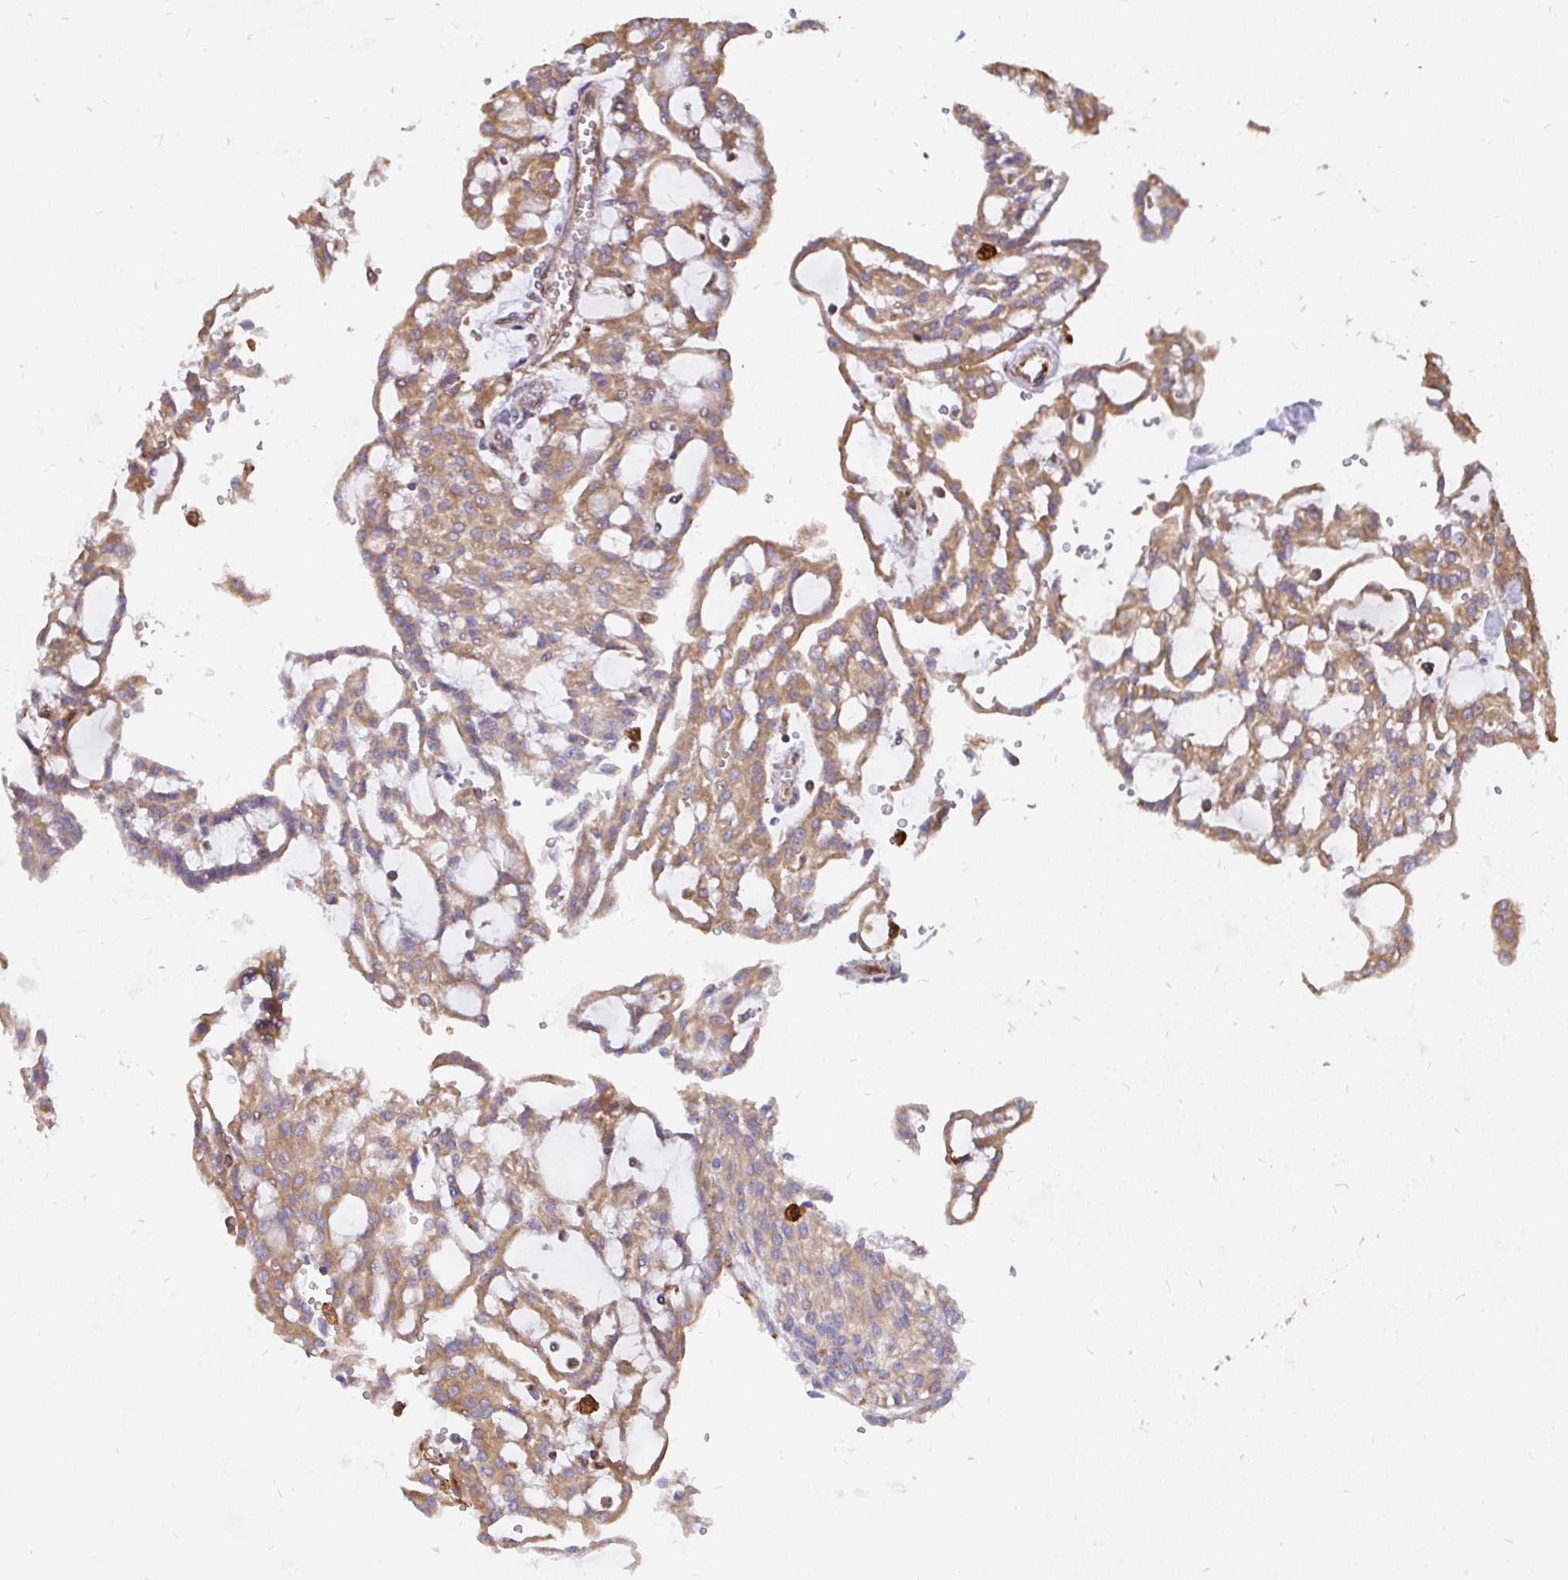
{"staining": {"intensity": "moderate", "quantity": ">75%", "location": "cytoplasmic/membranous"}, "tissue": "renal cancer", "cell_type": "Tumor cells", "image_type": "cancer", "snomed": [{"axis": "morphology", "description": "Adenocarcinoma, NOS"}, {"axis": "topography", "description": "Kidney"}], "caption": "Brown immunohistochemical staining in renal cancer (adenocarcinoma) reveals moderate cytoplasmic/membranous expression in about >75% of tumor cells.", "gene": "EML5", "patient": {"sex": "male", "age": 63}}